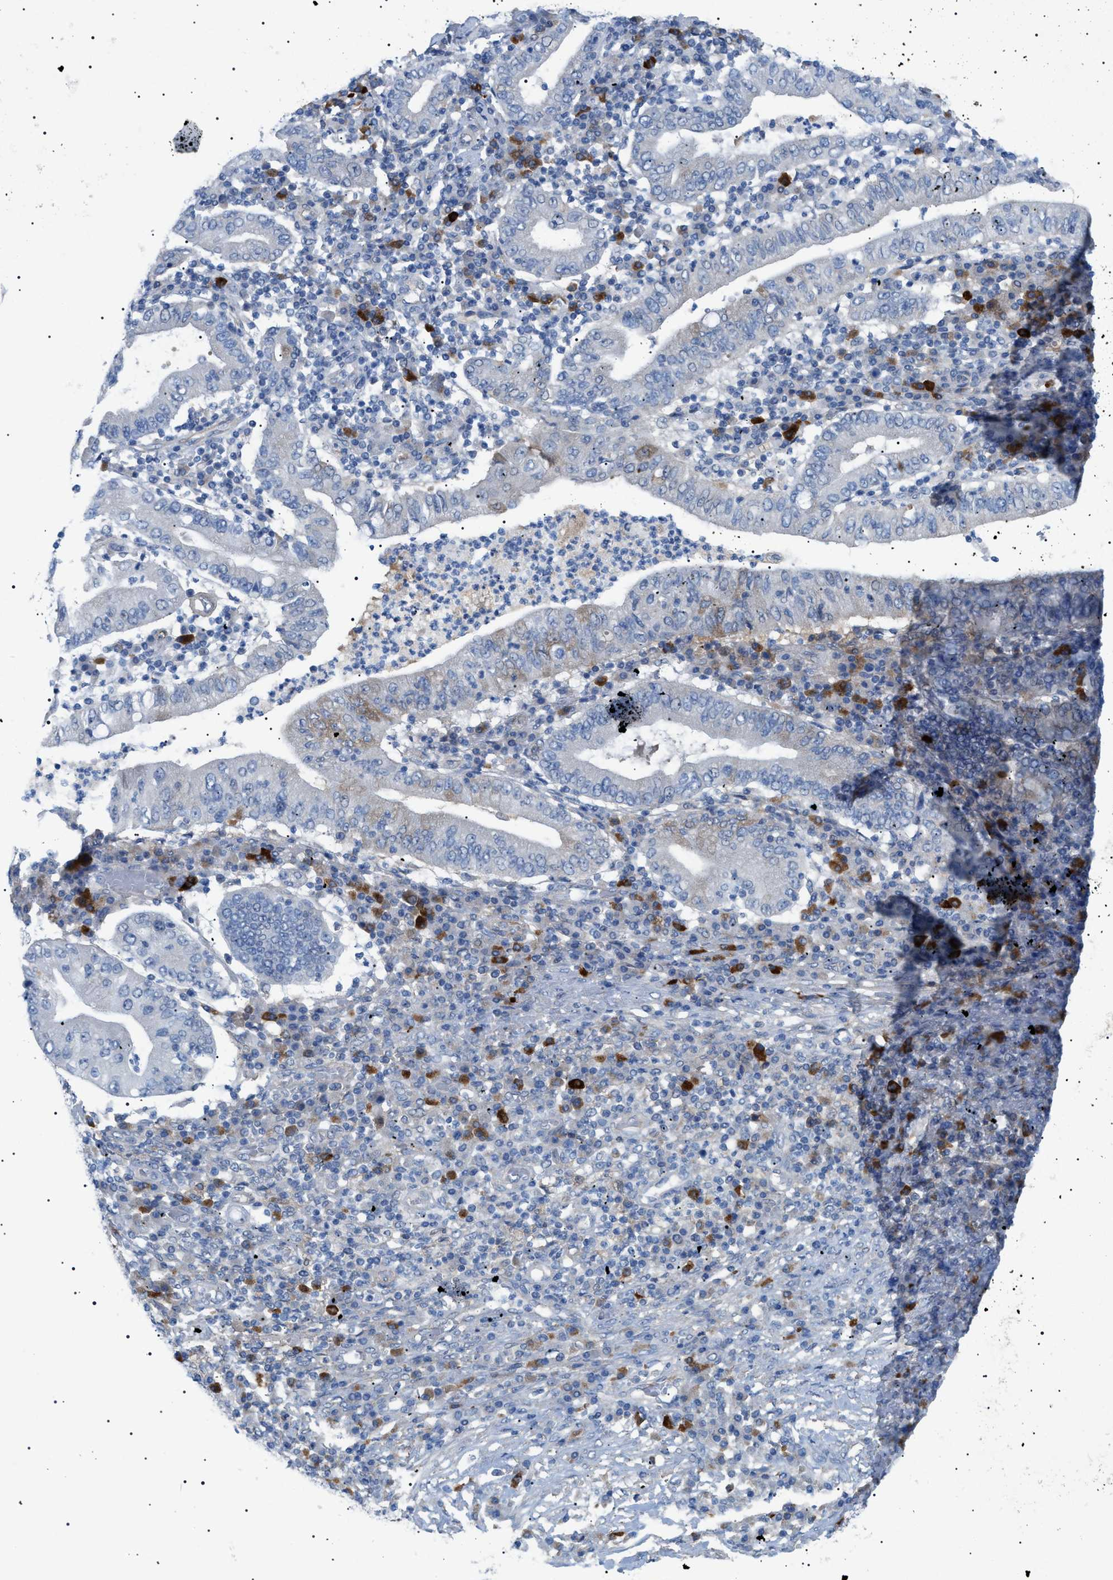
{"staining": {"intensity": "weak", "quantity": "<25%", "location": "cytoplasmic/membranous"}, "tissue": "stomach cancer", "cell_type": "Tumor cells", "image_type": "cancer", "snomed": [{"axis": "morphology", "description": "Normal tissue, NOS"}, {"axis": "morphology", "description": "Adenocarcinoma, NOS"}, {"axis": "topography", "description": "Esophagus"}, {"axis": "topography", "description": "Stomach, upper"}, {"axis": "topography", "description": "Peripheral nerve tissue"}], "caption": "Adenocarcinoma (stomach) stained for a protein using IHC exhibits no staining tumor cells.", "gene": "ADAMTS1", "patient": {"sex": "male", "age": 62}}